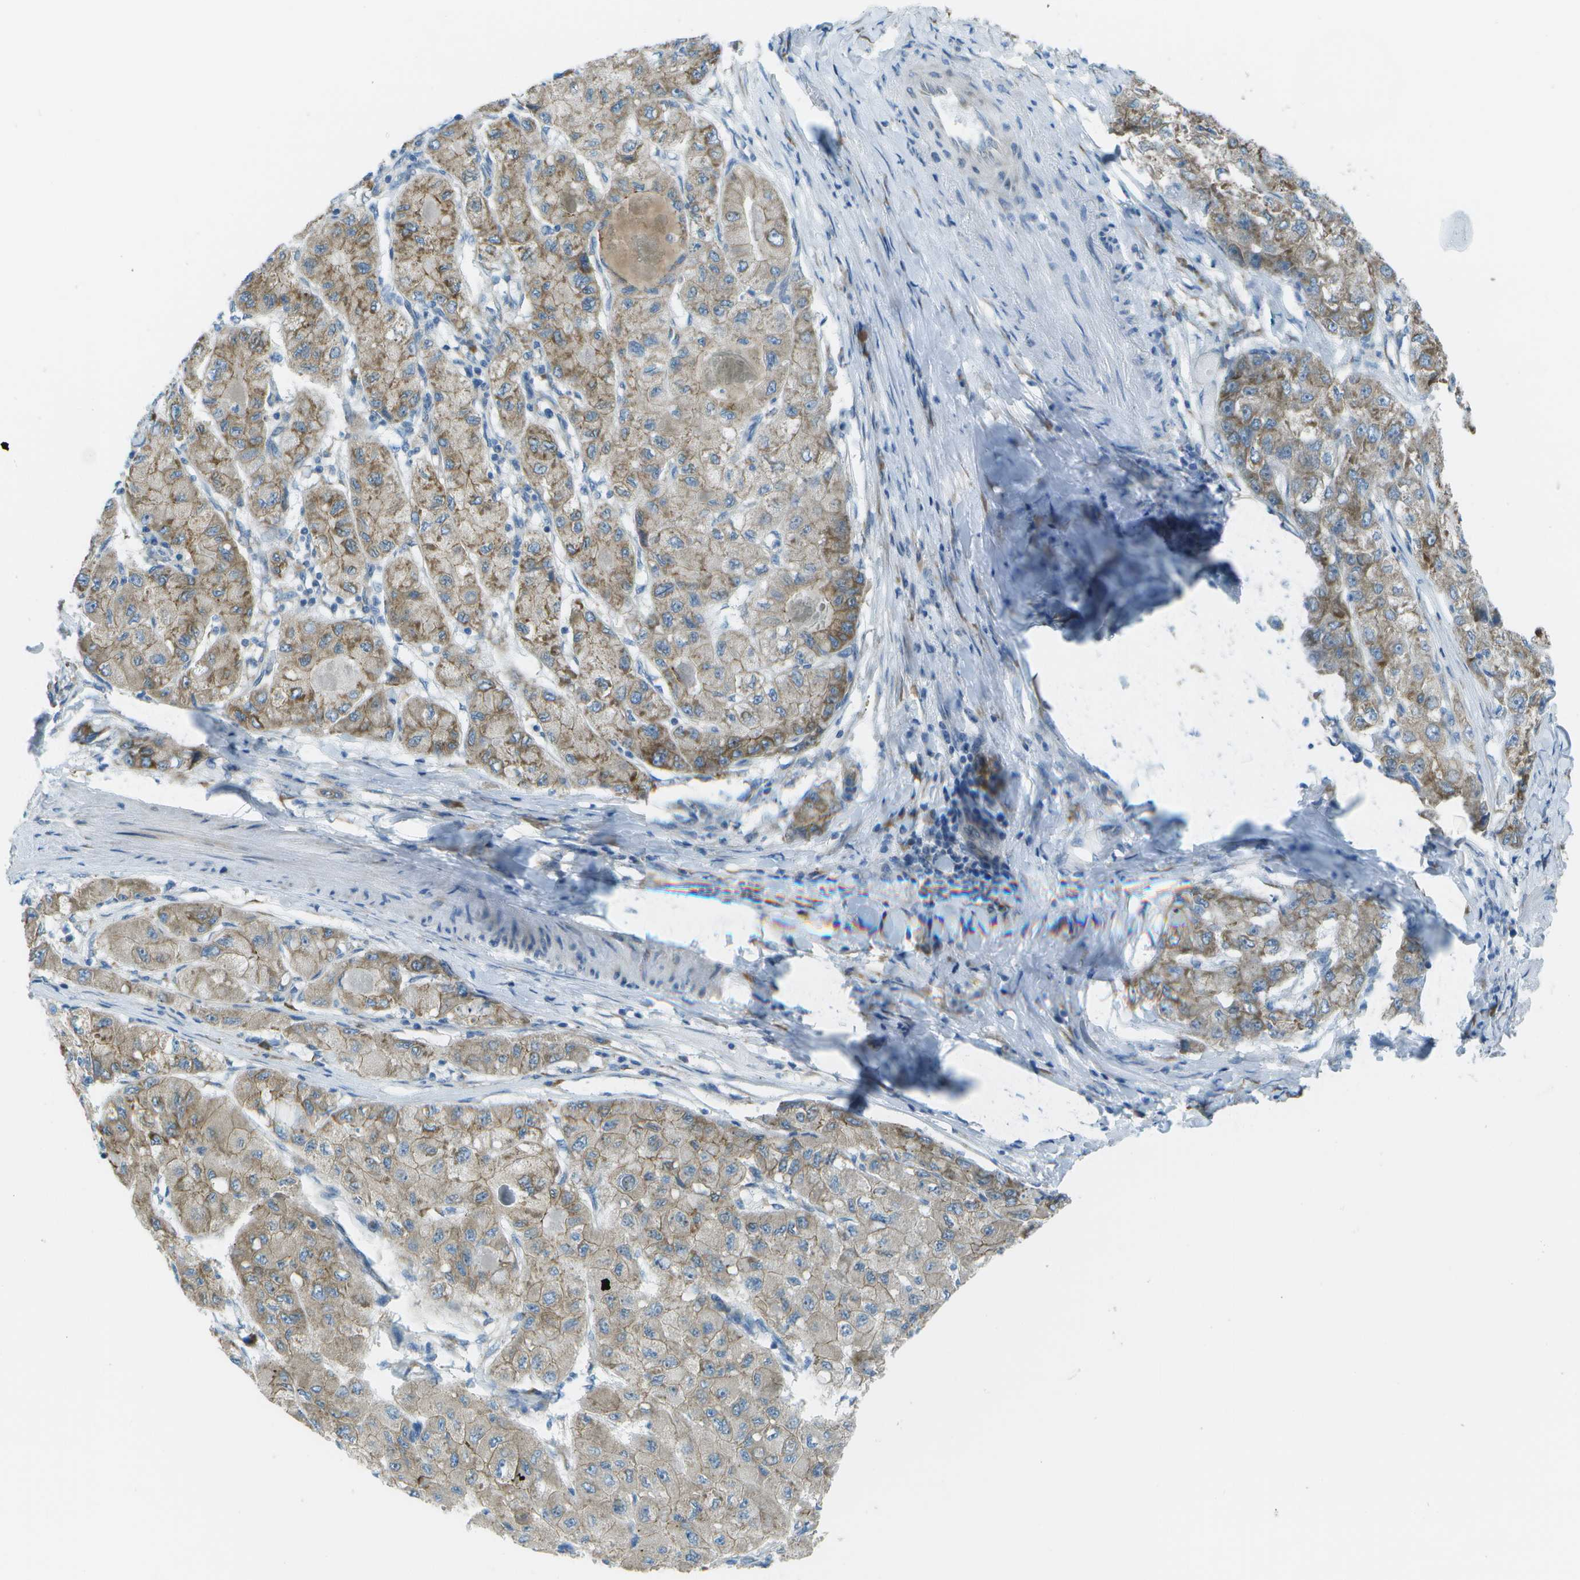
{"staining": {"intensity": "weak", "quantity": ">75%", "location": "cytoplasmic/membranous"}, "tissue": "liver cancer", "cell_type": "Tumor cells", "image_type": "cancer", "snomed": [{"axis": "morphology", "description": "Carcinoma, Hepatocellular, NOS"}, {"axis": "topography", "description": "Liver"}], "caption": "Liver cancer (hepatocellular carcinoma) stained for a protein (brown) reveals weak cytoplasmic/membranous positive positivity in approximately >75% of tumor cells.", "gene": "KCTD3", "patient": {"sex": "male", "age": 80}}